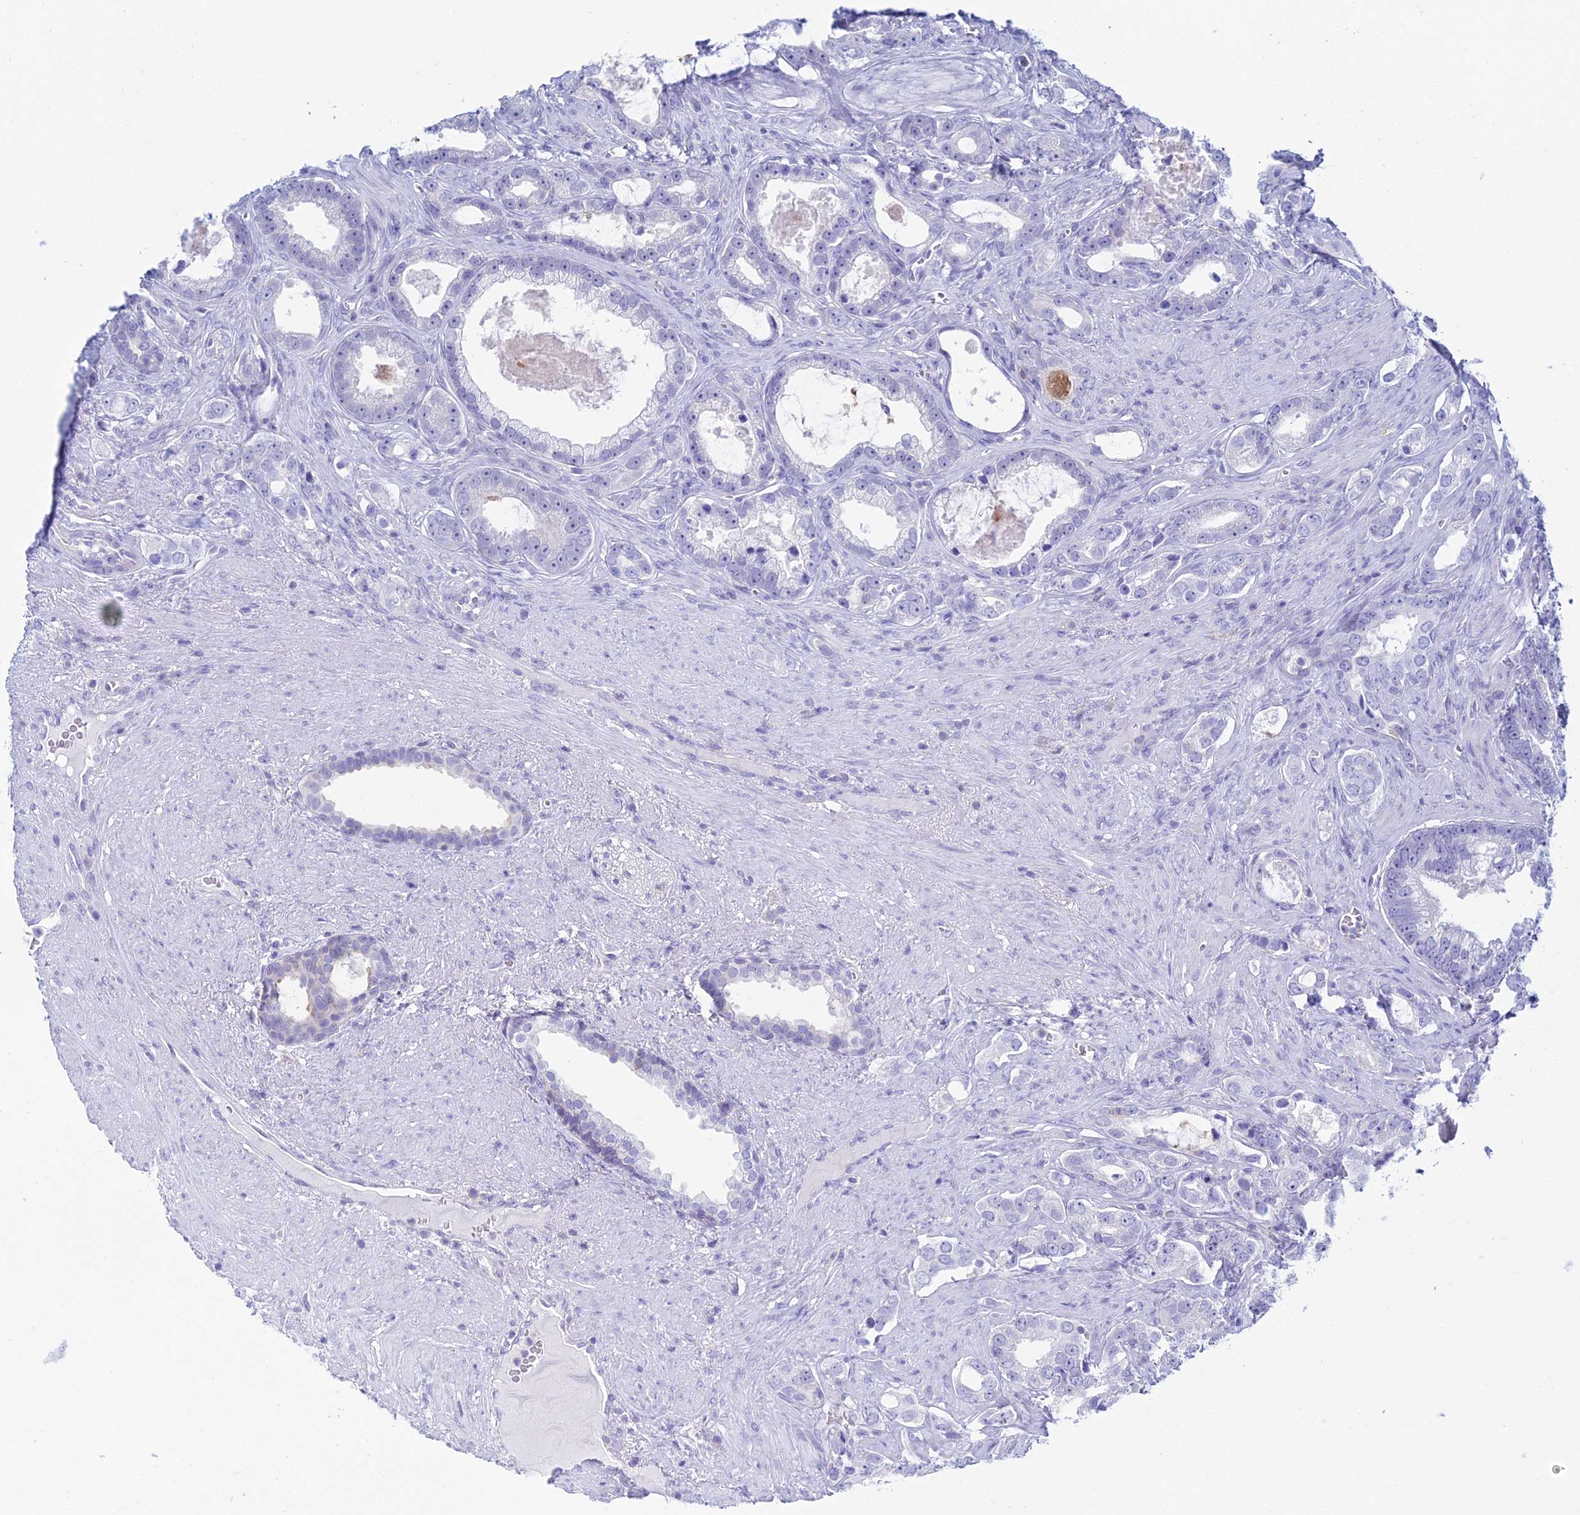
{"staining": {"intensity": "negative", "quantity": "none", "location": "none"}, "tissue": "prostate cancer", "cell_type": "Tumor cells", "image_type": "cancer", "snomed": [{"axis": "morphology", "description": "Adenocarcinoma, High grade"}, {"axis": "topography", "description": "Prostate"}], "caption": "A high-resolution micrograph shows immunohistochemistry staining of prostate adenocarcinoma (high-grade), which demonstrates no significant positivity in tumor cells.", "gene": "KCNK17", "patient": {"sex": "male", "age": 67}}